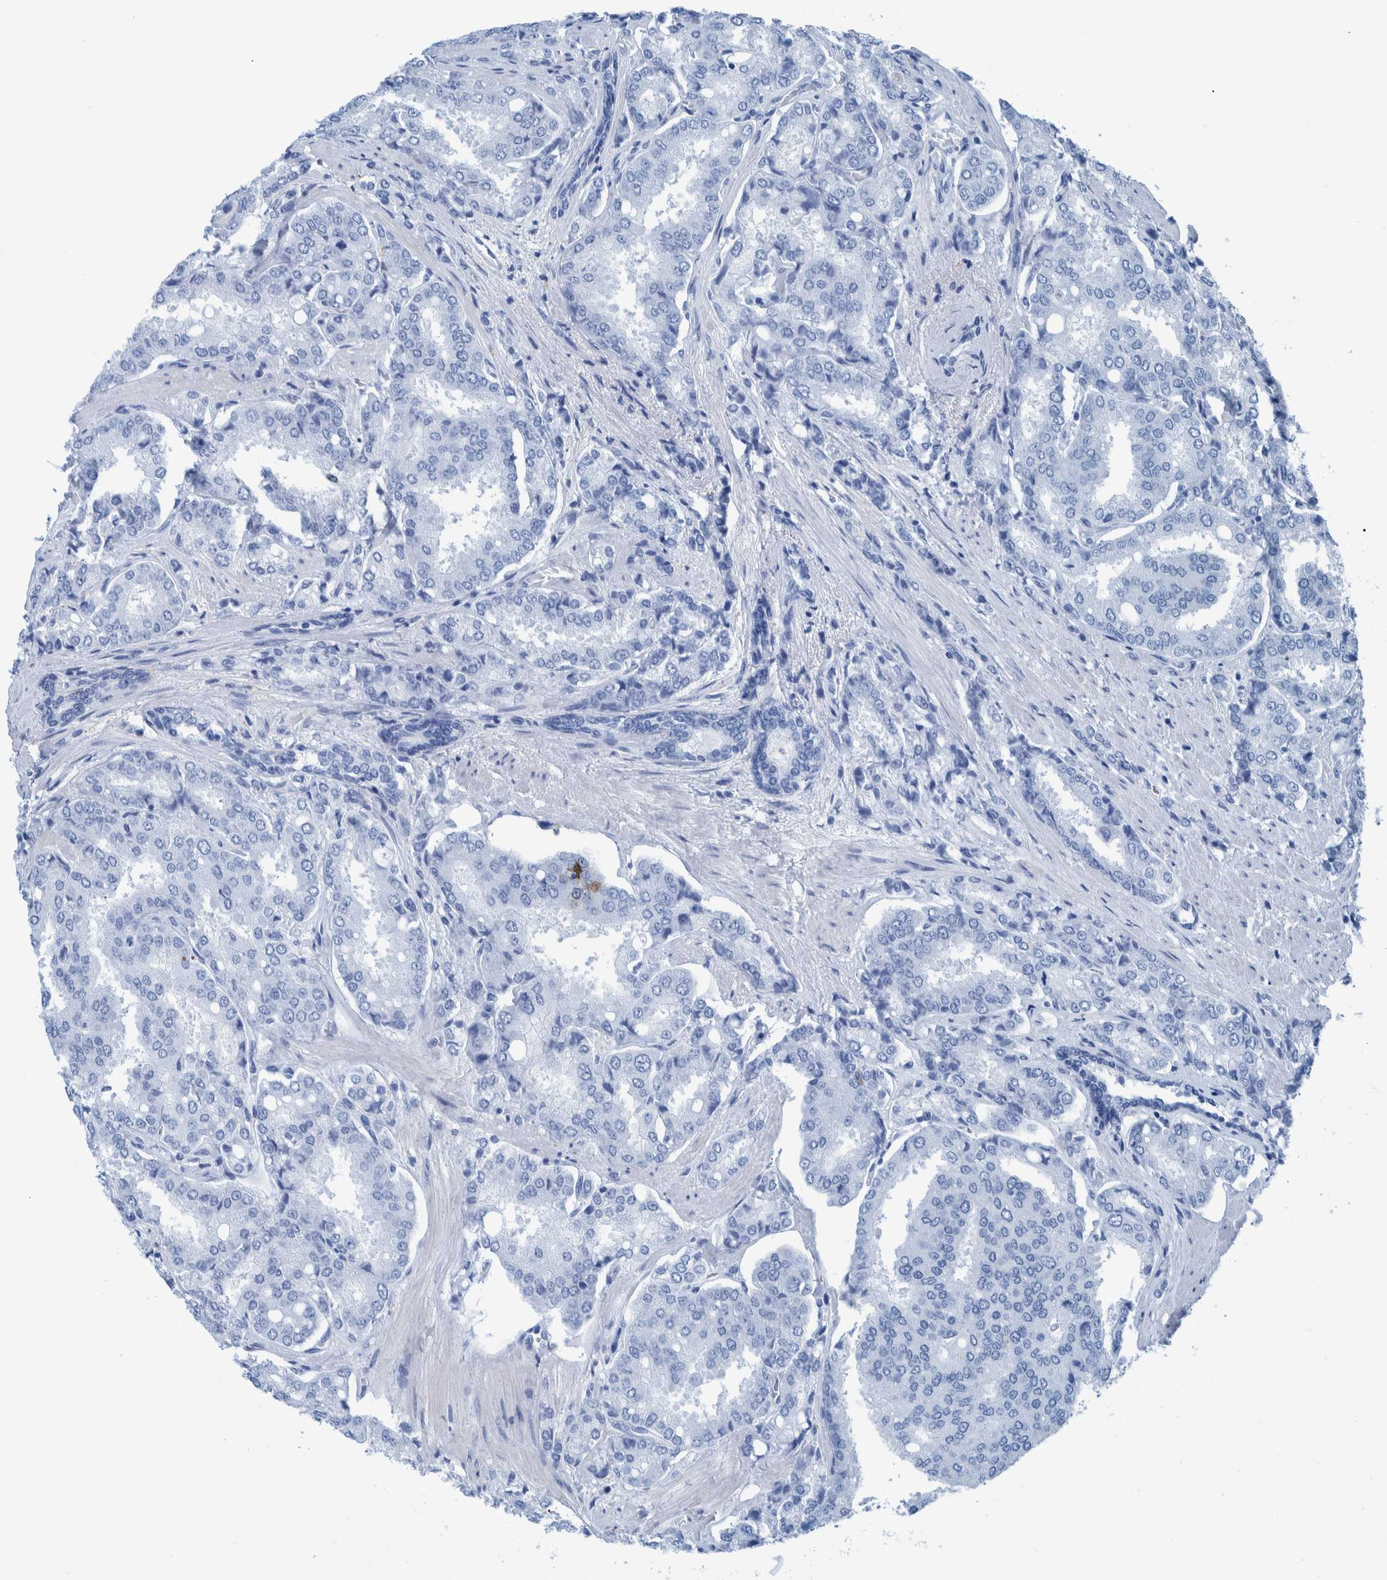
{"staining": {"intensity": "negative", "quantity": "none", "location": "none"}, "tissue": "prostate cancer", "cell_type": "Tumor cells", "image_type": "cancer", "snomed": [{"axis": "morphology", "description": "Adenocarcinoma, High grade"}, {"axis": "topography", "description": "Prostate"}], "caption": "Tumor cells are negative for protein expression in human prostate cancer (adenocarcinoma (high-grade)).", "gene": "IDO1", "patient": {"sex": "male", "age": 50}}